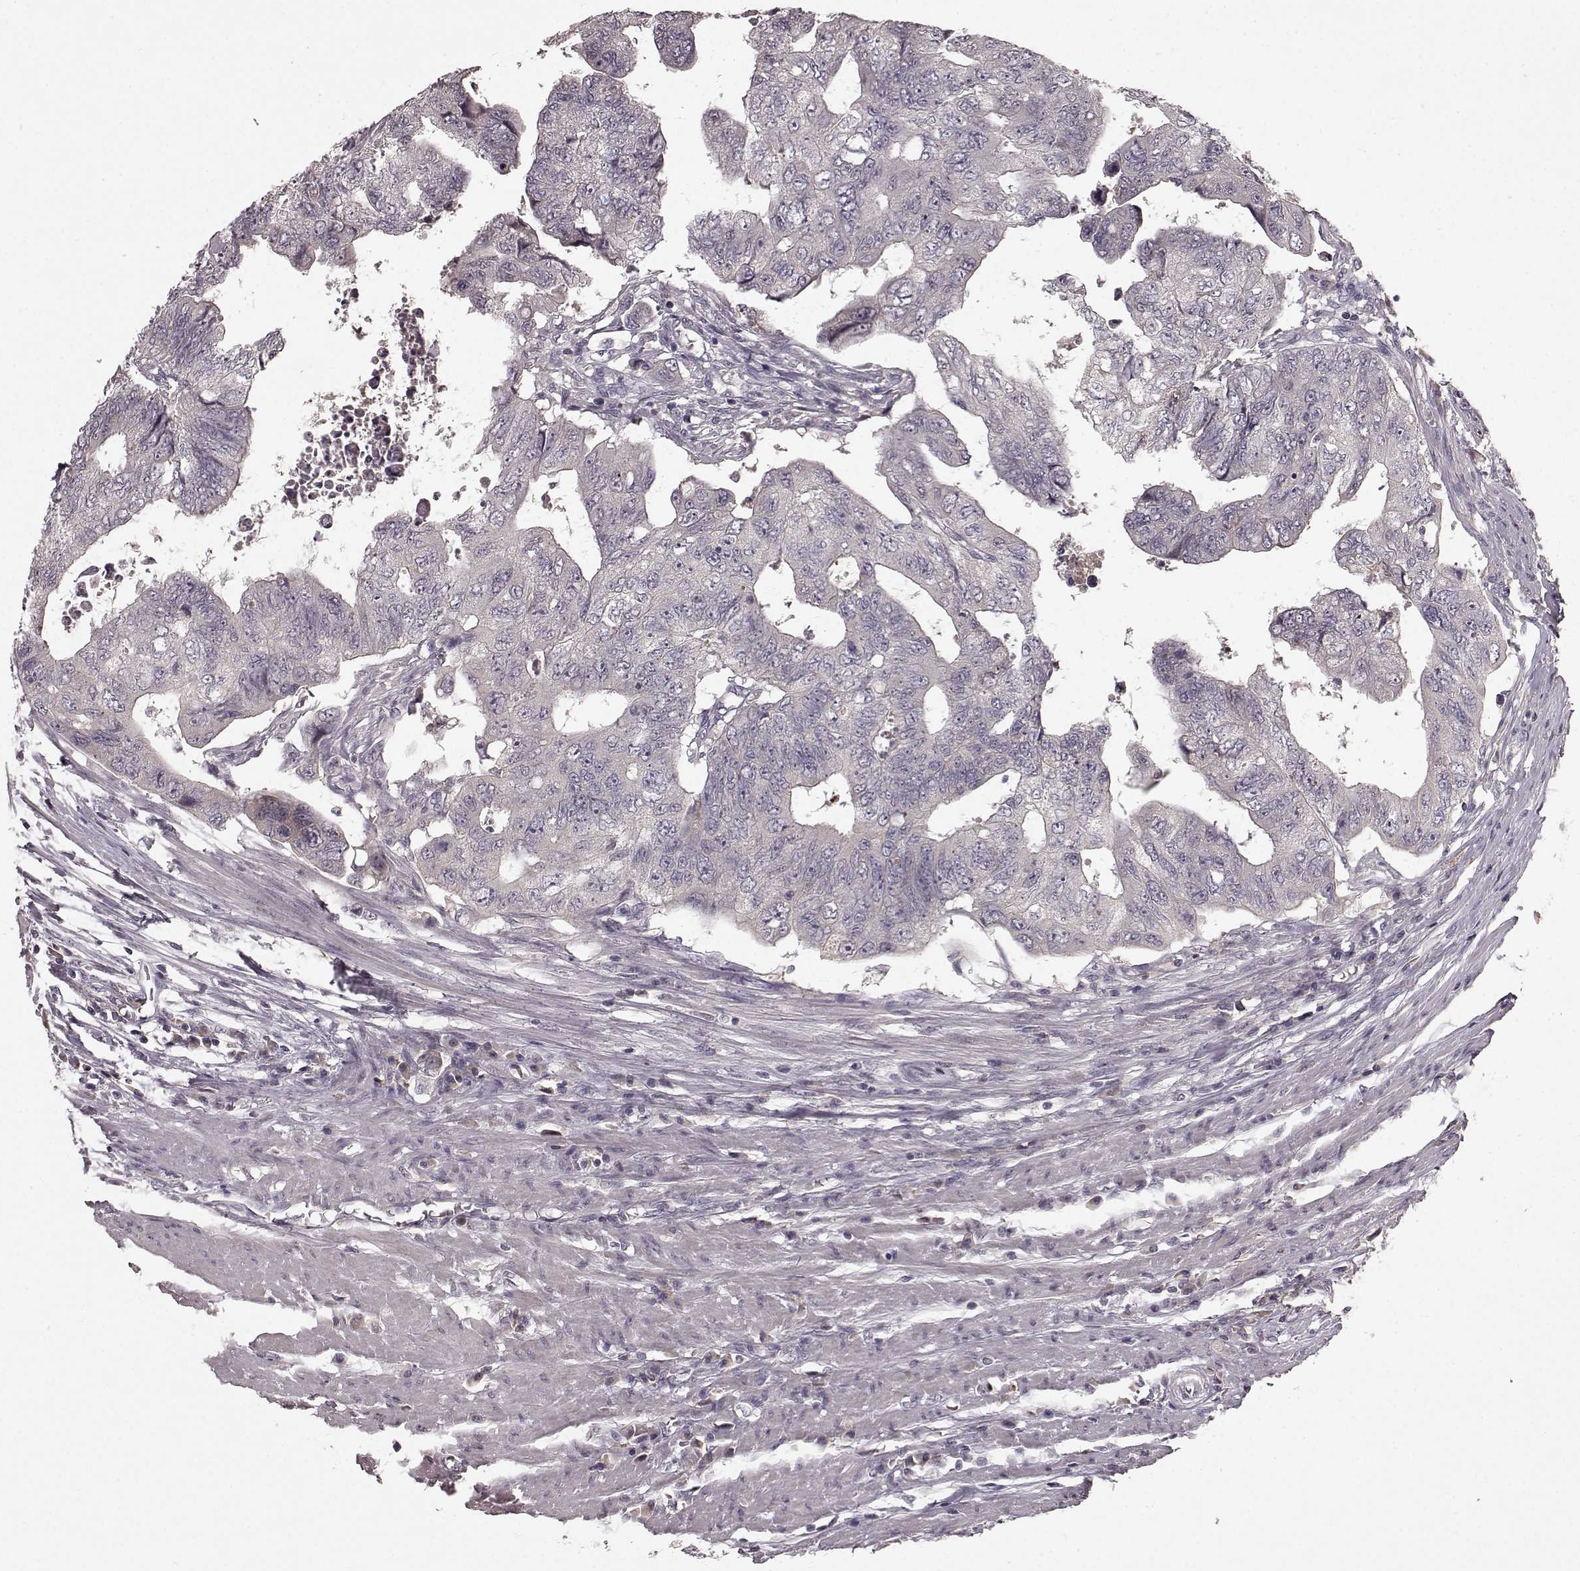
{"staining": {"intensity": "negative", "quantity": "none", "location": "none"}, "tissue": "colorectal cancer", "cell_type": "Tumor cells", "image_type": "cancer", "snomed": [{"axis": "morphology", "description": "Adenocarcinoma, NOS"}, {"axis": "topography", "description": "Colon"}], "caption": "Tumor cells are negative for protein expression in human adenocarcinoma (colorectal).", "gene": "SLC22A18", "patient": {"sex": "male", "age": 57}}